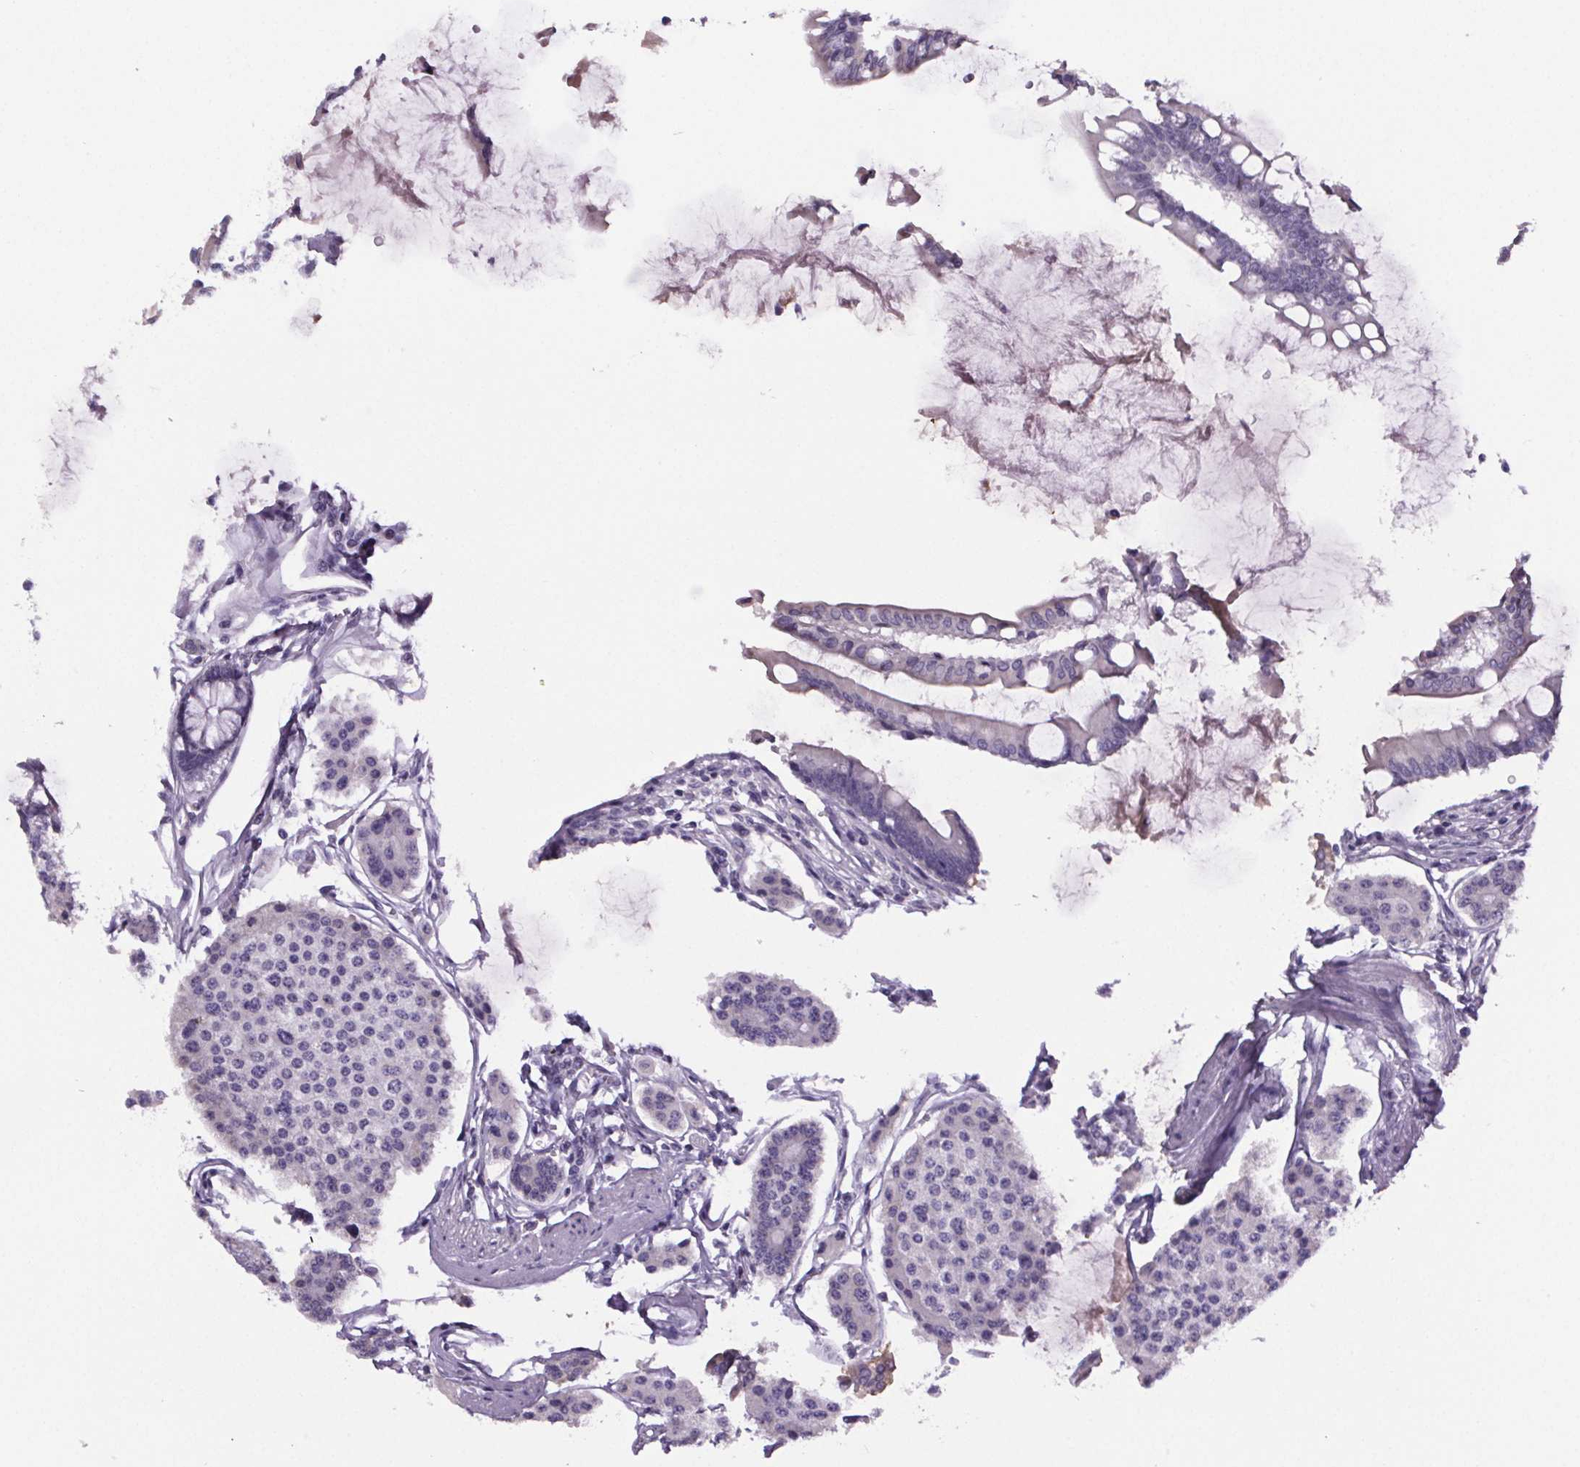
{"staining": {"intensity": "negative", "quantity": "none", "location": "none"}, "tissue": "carcinoid", "cell_type": "Tumor cells", "image_type": "cancer", "snomed": [{"axis": "morphology", "description": "Carcinoid, malignant, NOS"}, {"axis": "topography", "description": "Small intestine"}], "caption": "Immunohistochemistry of carcinoid displays no expression in tumor cells. Brightfield microscopy of IHC stained with DAB (3,3'-diaminobenzidine) (brown) and hematoxylin (blue), captured at high magnification.", "gene": "CUBN", "patient": {"sex": "female", "age": 65}}